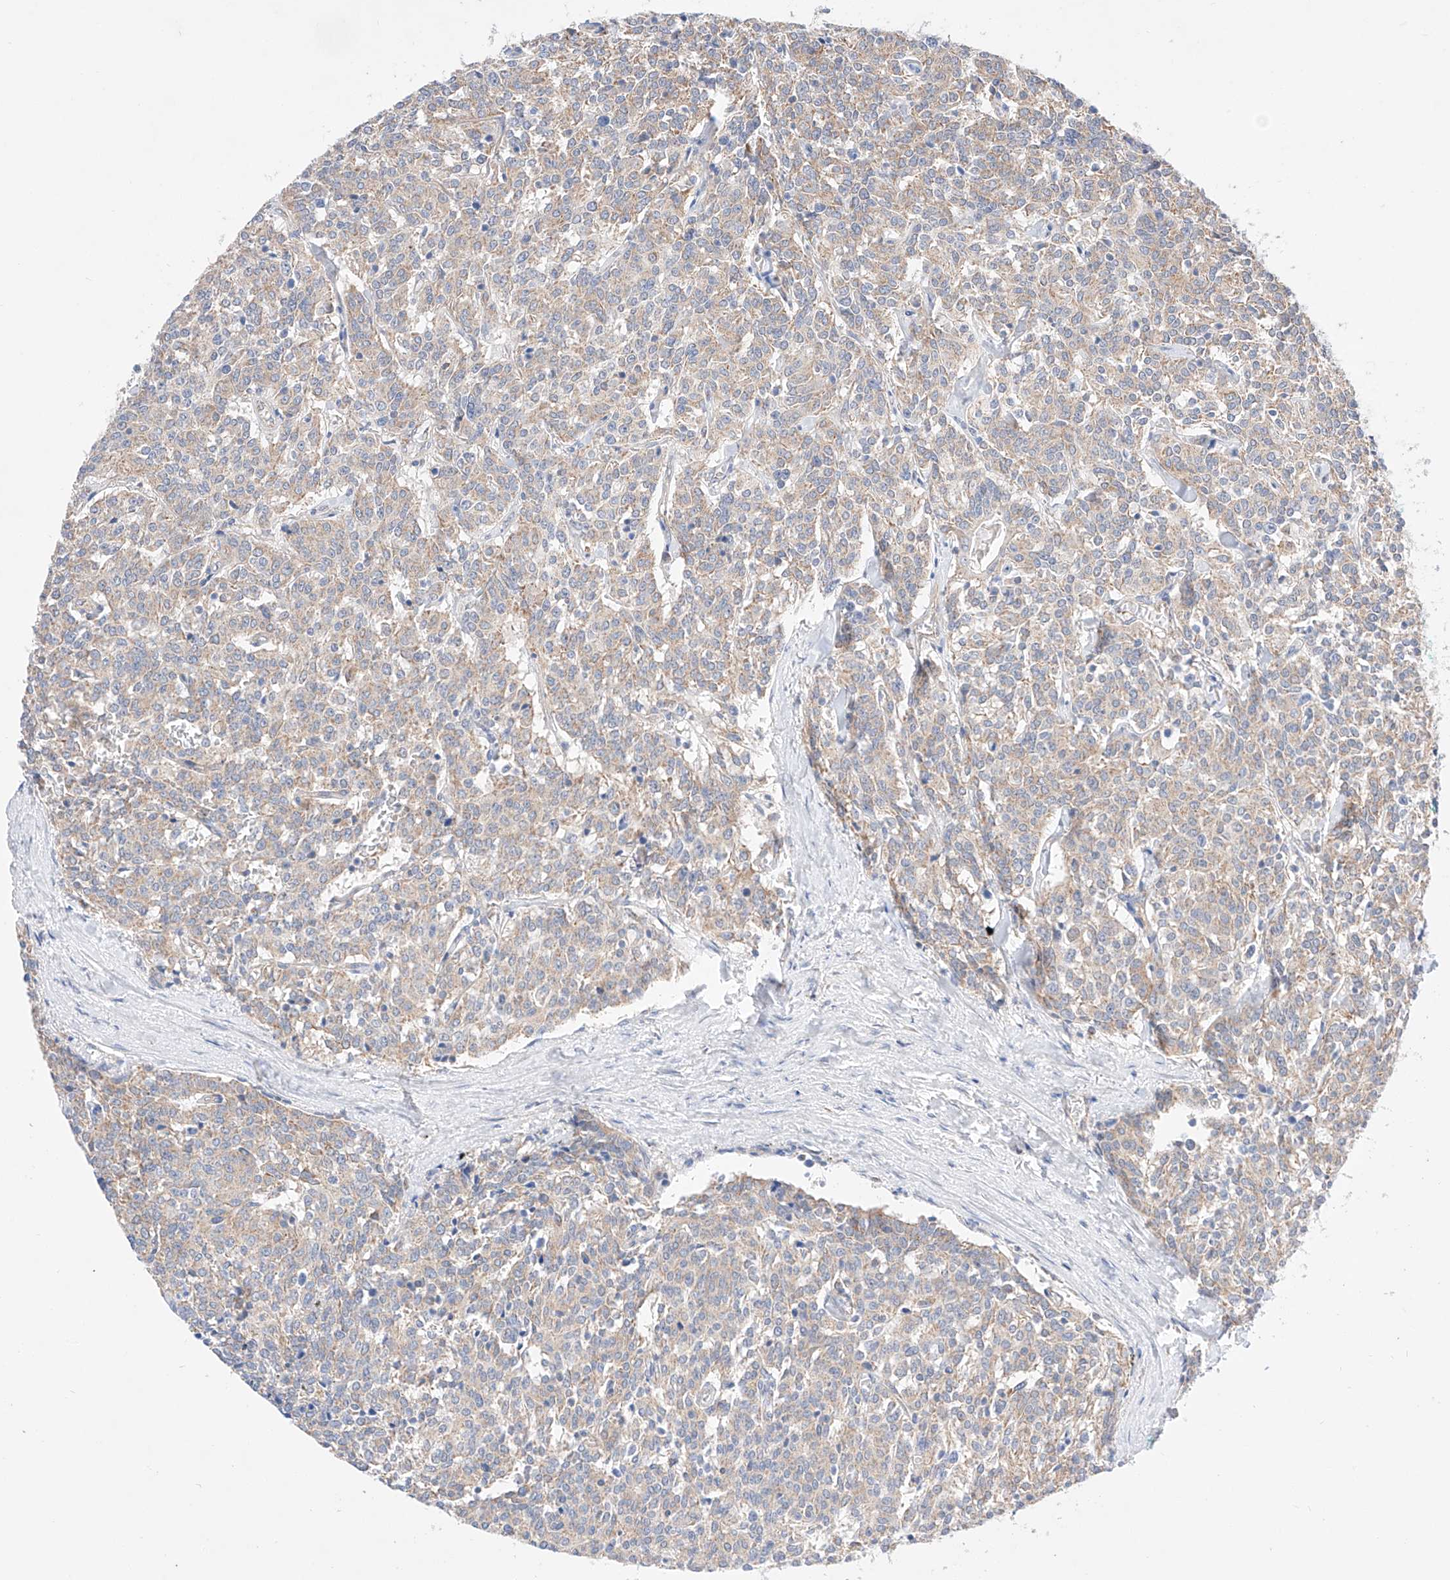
{"staining": {"intensity": "weak", "quantity": ">75%", "location": "cytoplasmic/membranous"}, "tissue": "carcinoid", "cell_type": "Tumor cells", "image_type": "cancer", "snomed": [{"axis": "morphology", "description": "Carcinoid, malignant, NOS"}, {"axis": "topography", "description": "Lung"}], "caption": "A brown stain highlights weak cytoplasmic/membranous positivity of a protein in human carcinoid tumor cells. (Stains: DAB (3,3'-diaminobenzidine) in brown, nuclei in blue, Microscopy: brightfield microscopy at high magnification).", "gene": "KTI12", "patient": {"sex": "female", "age": 46}}